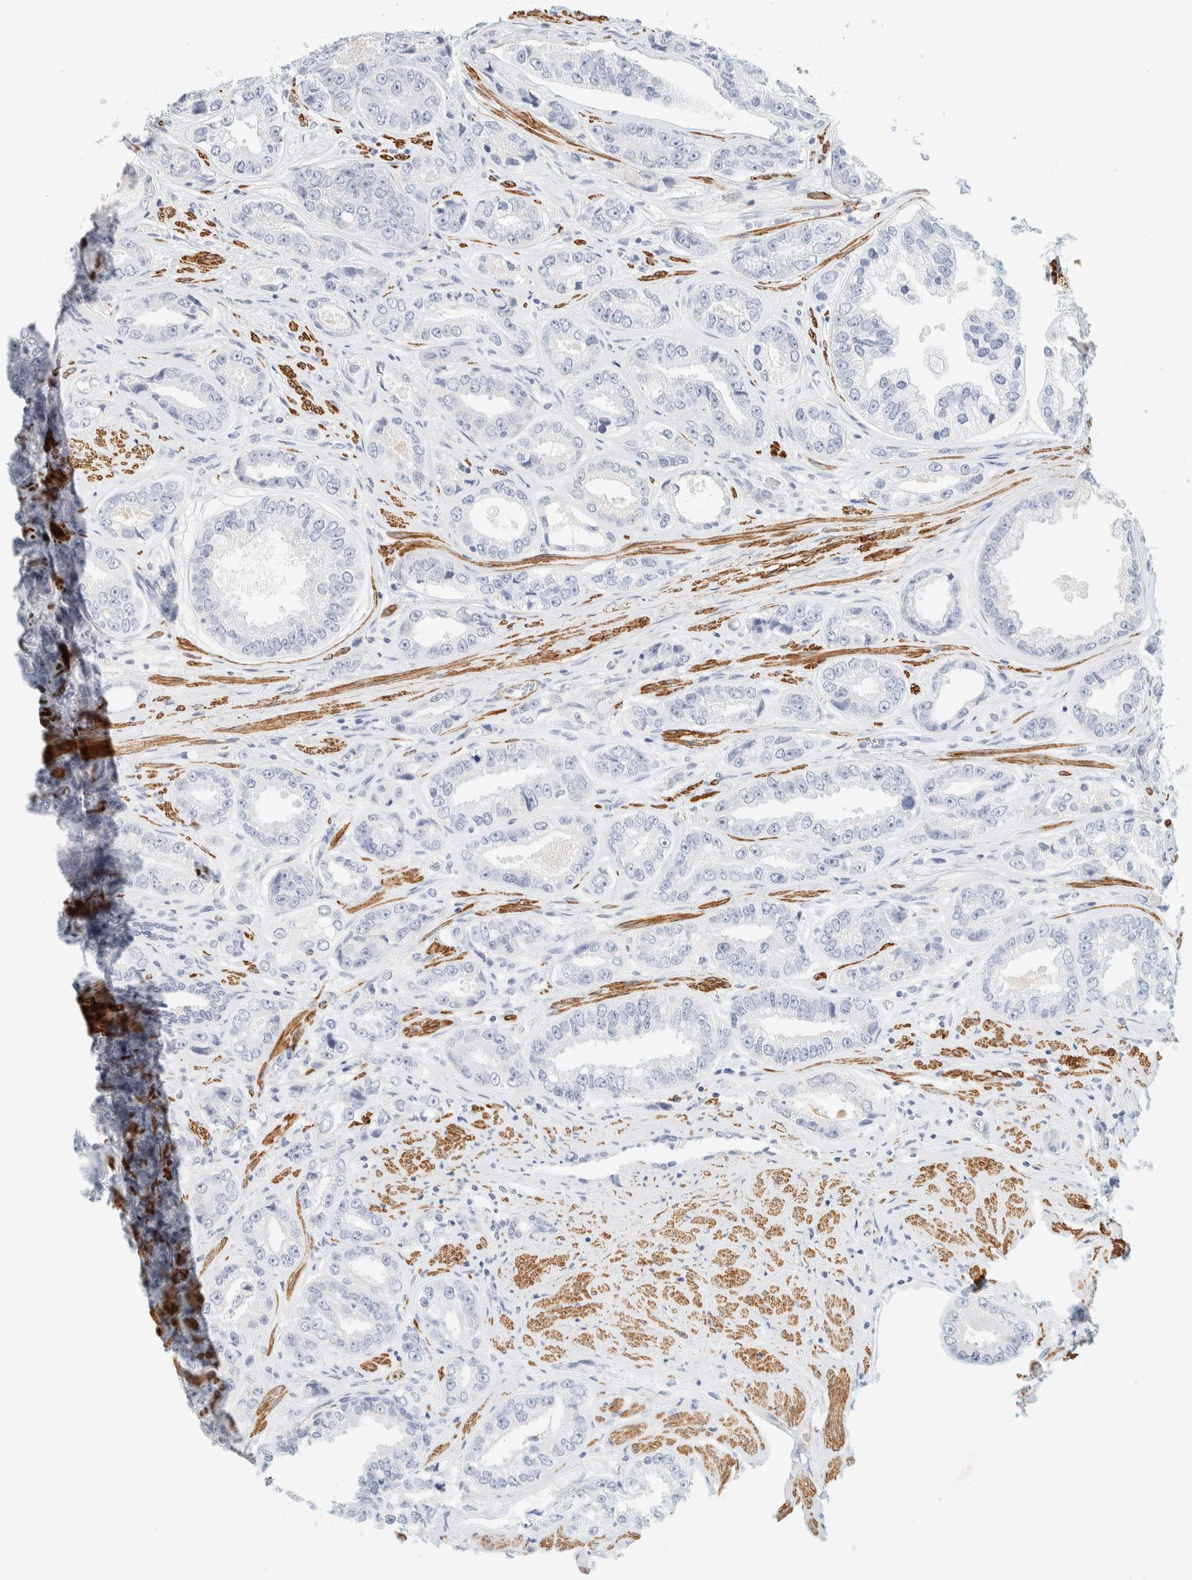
{"staining": {"intensity": "negative", "quantity": "none", "location": "none"}, "tissue": "prostate cancer", "cell_type": "Tumor cells", "image_type": "cancer", "snomed": [{"axis": "morphology", "description": "Adenocarcinoma, High grade"}, {"axis": "topography", "description": "Prostate"}], "caption": "Immunohistochemistry image of prostate cancer (adenocarcinoma (high-grade)) stained for a protein (brown), which exhibits no expression in tumor cells.", "gene": "AFMID", "patient": {"sex": "male", "age": 61}}